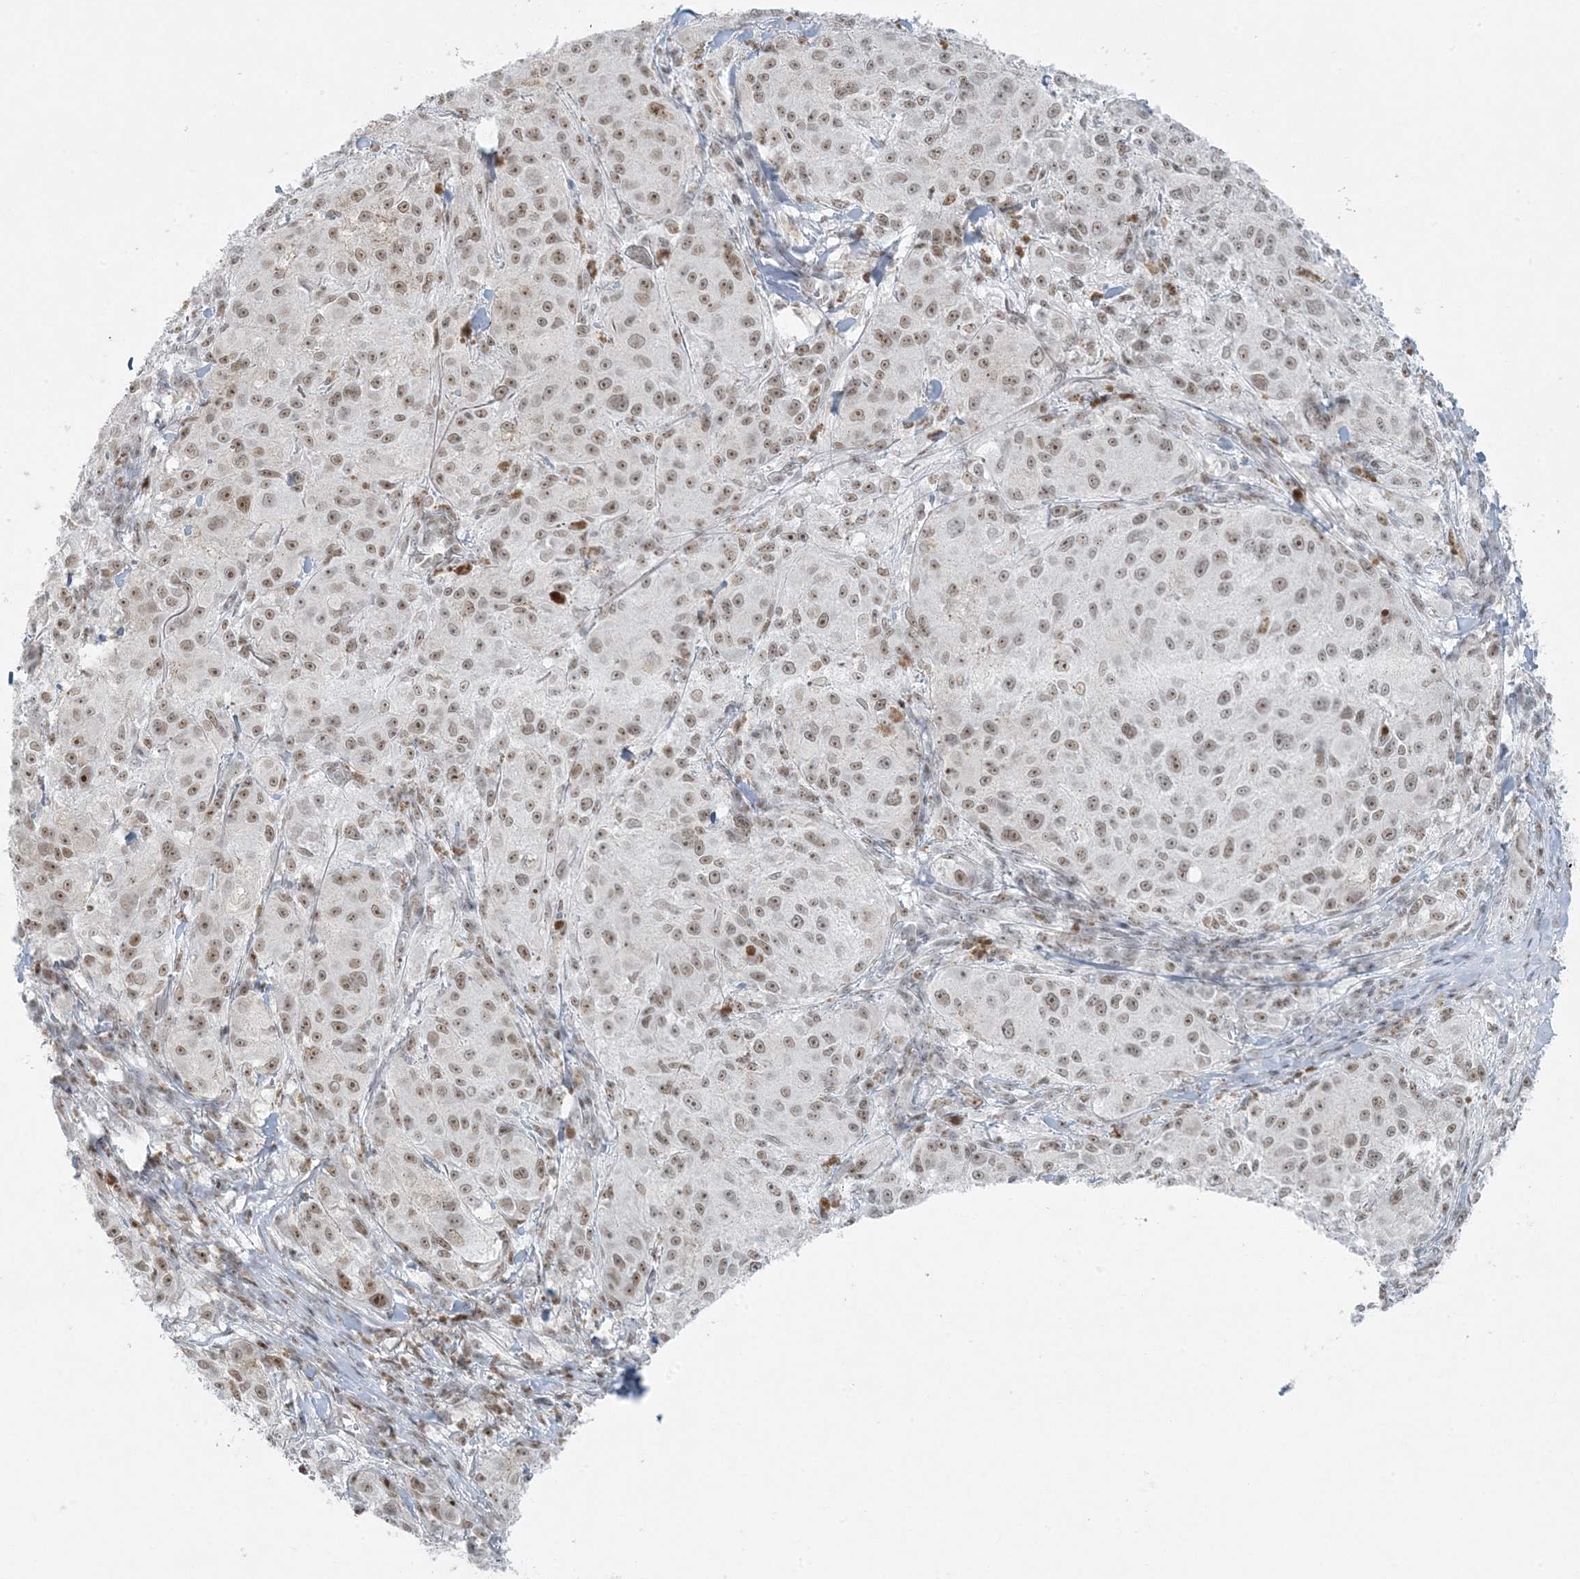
{"staining": {"intensity": "moderate", "quantity": ">75%", "location": "nuclear"}, "tissue": "melanoma", "cell_type": "Tumor cells", "image_type": "cancer", "snomed": [{"axis": "morphology", "description": "Necrosis, NOS"}, {"axis": "morphology", "description": "Malignant melanoma, NOS"}, {"axis": "topography", "description": "Skin"}], "caption": "High-power microscopy captured an immunohistochemistry (IHC) micrograph of melanoma, revealing moderate nuclear staining in about >75% of tumor cells.", "gene": "ZNF787", "patient": {"sex": "female", "age": 87}}